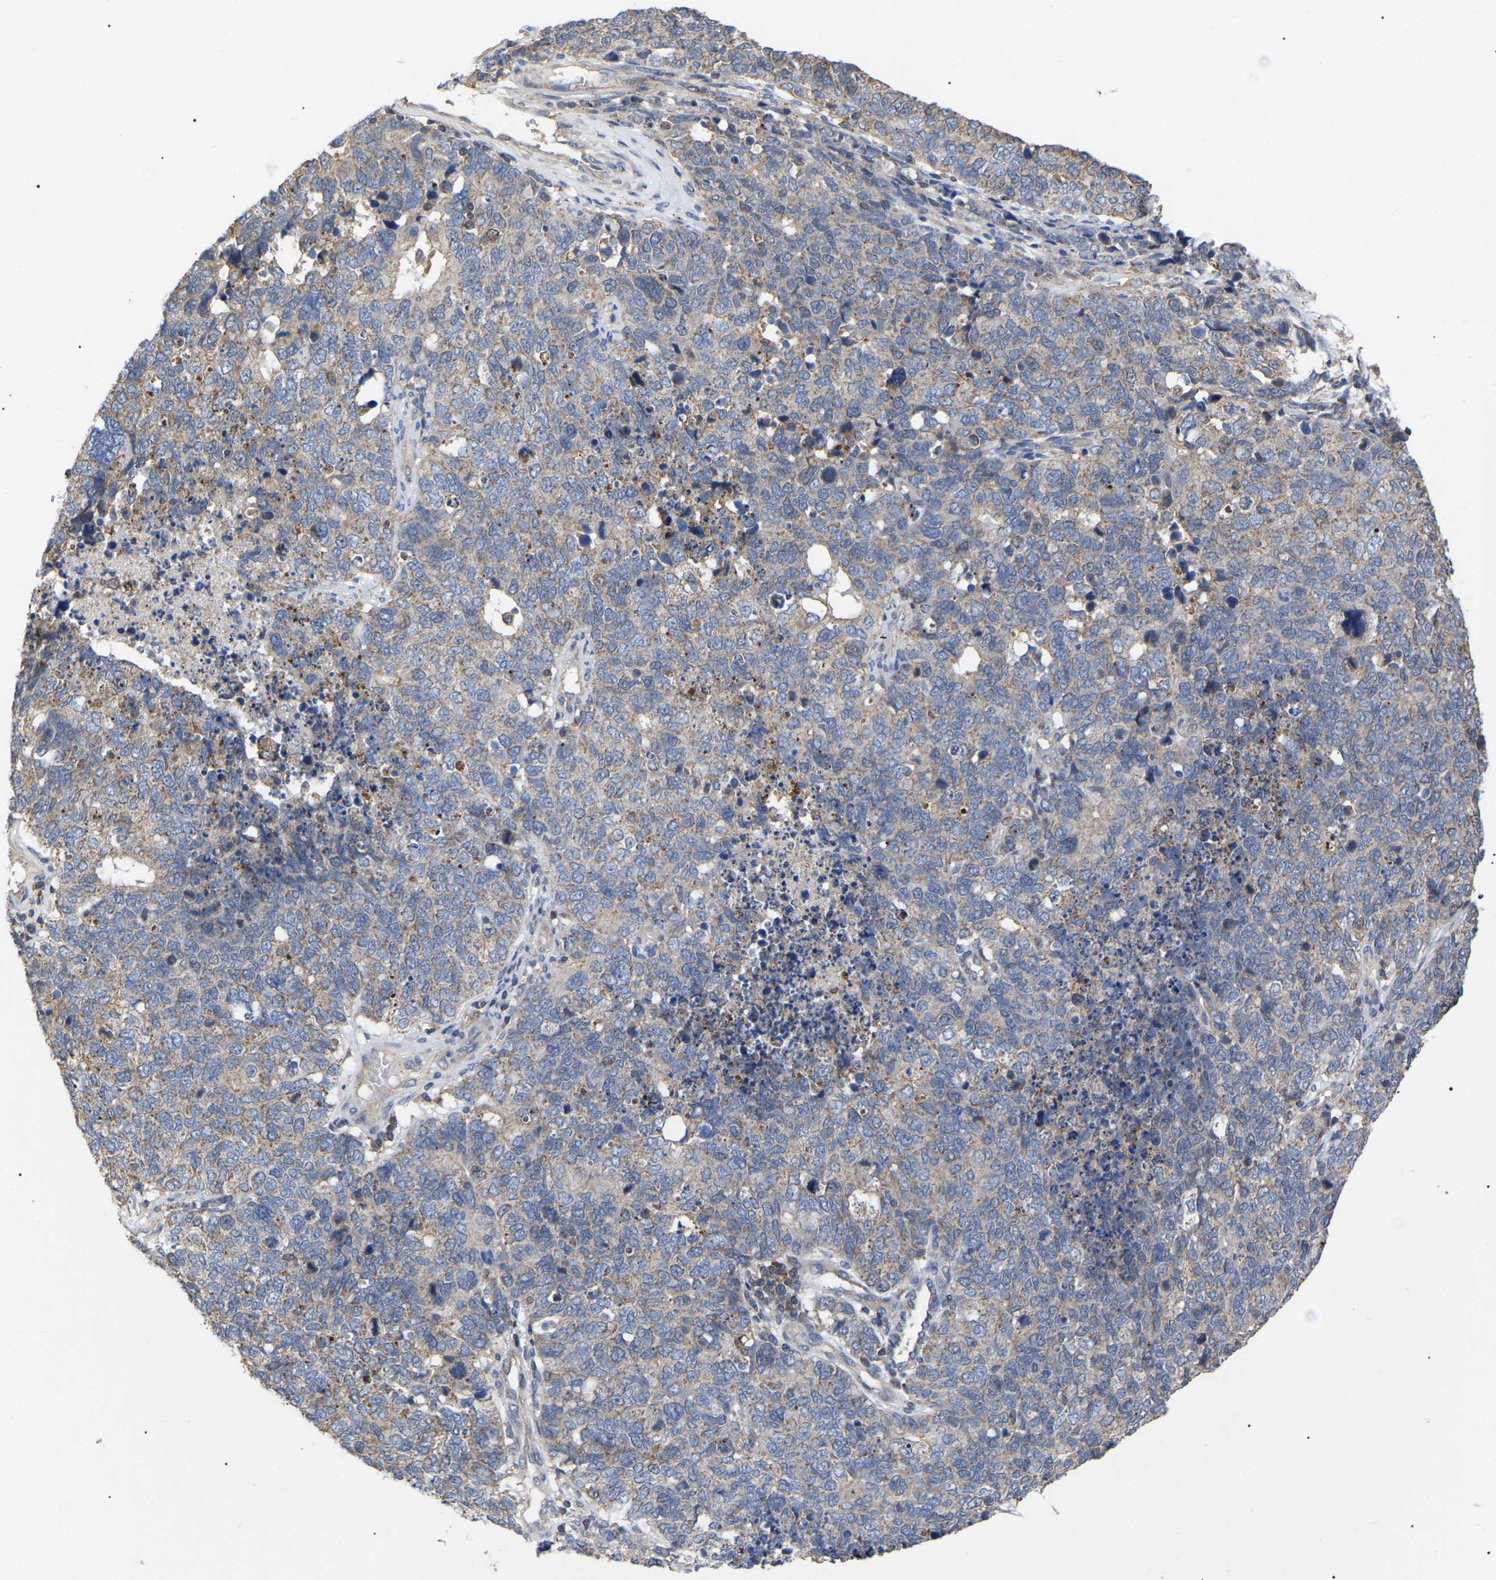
{"staining": {"intensity": "weak", "quantity": "25%-75%", "location": "cytoplasmic/membranous"}, "tissue": "cervical cancer", "cell_type": "Tumor cells", "image_type": "cancer", "snomed": [{"axis": "morphology", "description": "Squamous cell carcinoma, NOS"}, {"axis": "topography", "description": "Cervix"}], "caption": "Cervical squamous cell carcinoma was stained to show a protein in brown. There is low levels of weak cytoplasmic/membranous expression in about 25%-75% of tumor cells. The staining is performed using DAB brown chromogen to label protein expression. The nuclei are counter-stained blue using hematoxylin.", "gene": "FAM171A2", "patient": {"sex": "female", "age": 63}}